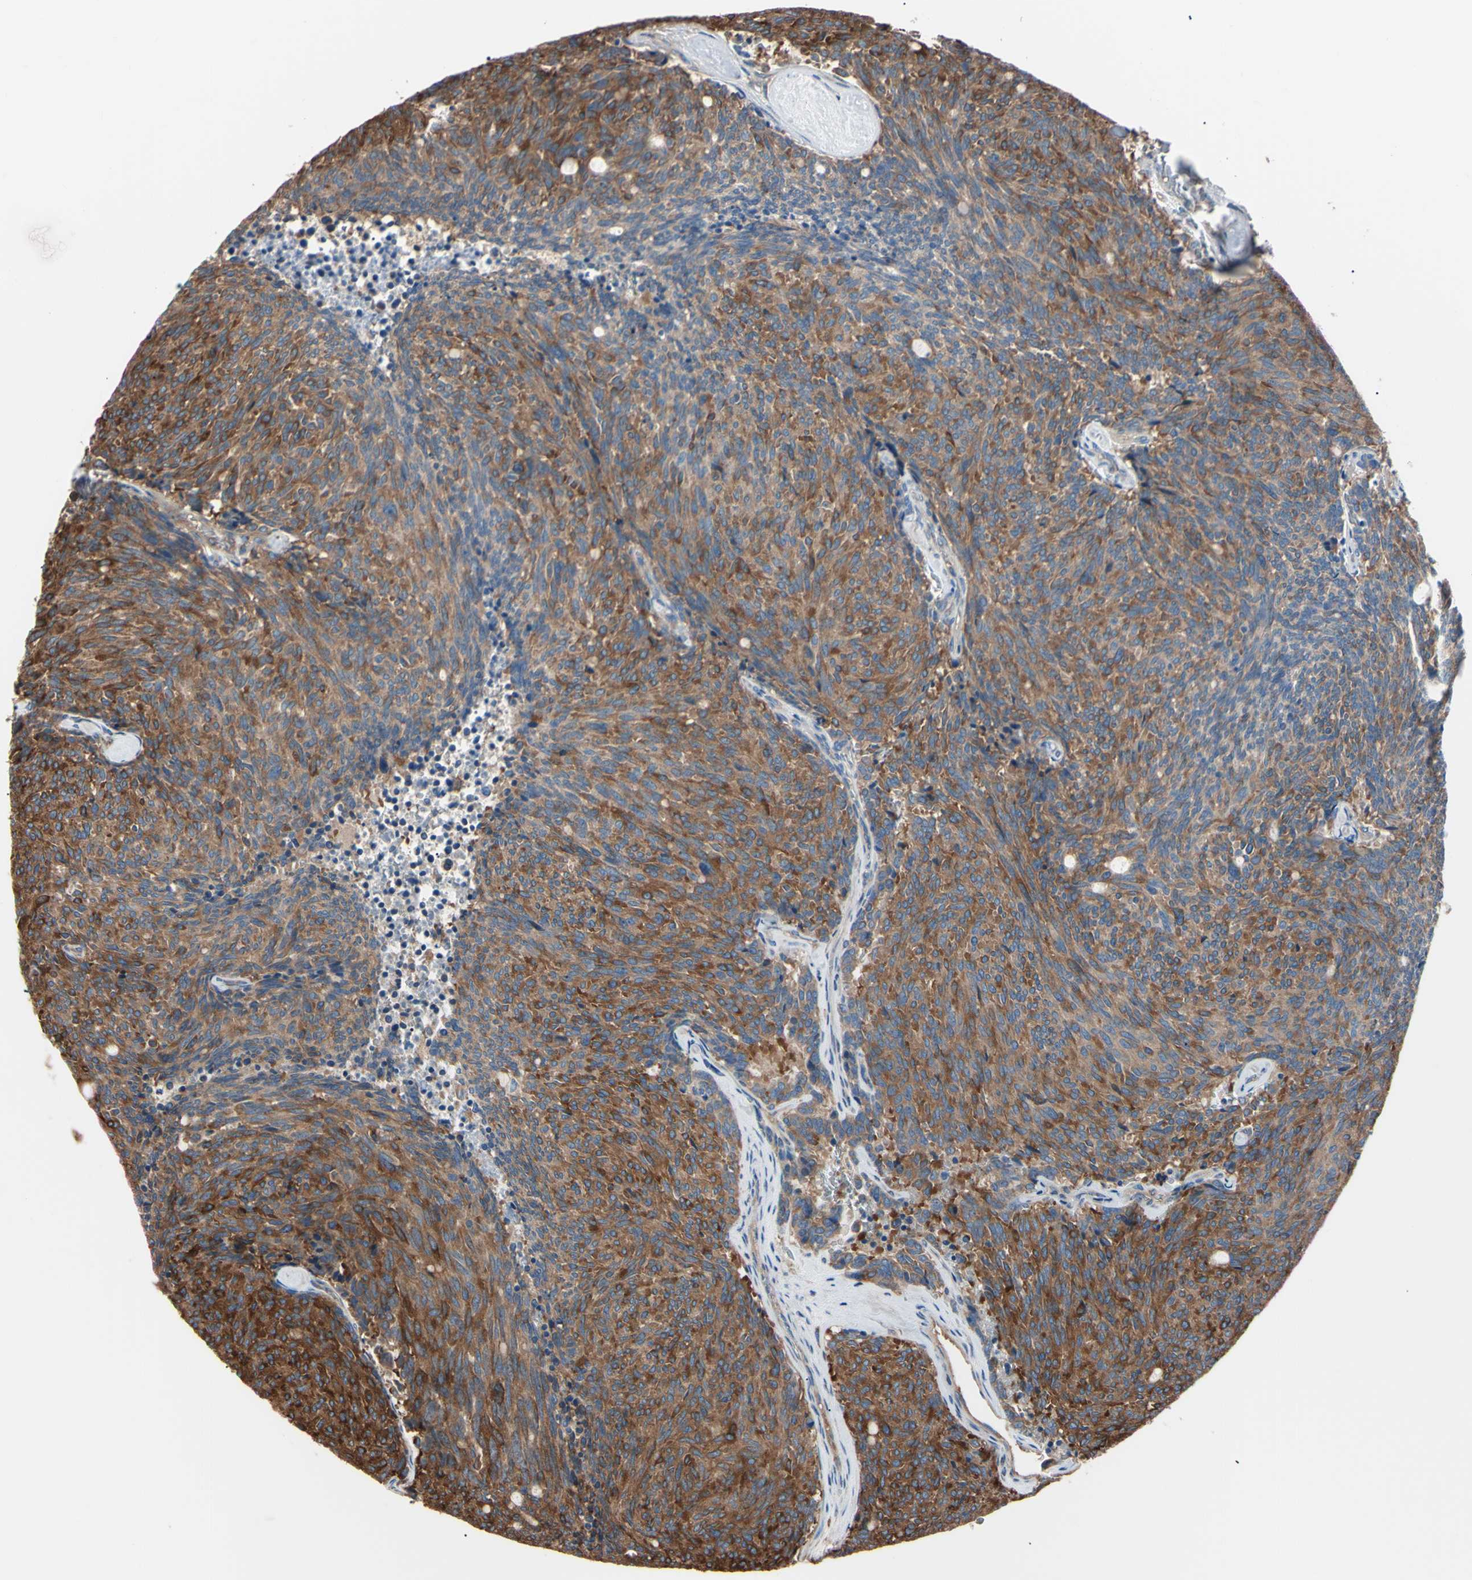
{"staining": {"intensity": "moderate", "quantity": ">75%", "location": "cytoplasmic/membranous"}, "tissue": "carcinoid", "cell_type": "Tumor cells", "image_type": "cancer", "snomed": [{"axis": "morphology", "description": "Carcinoid, malignant, NOS"}, {"axis": "topography", "description": "Pancreas"}], "caption": "Immunohistochemistry of human carcinoid demonstrates medium levels of moderate cytoplasmic/membranous positivity in about >75% of tumor cells.", "gene": "PRKACA", "patient": {"sex": "female", "age": 54}}